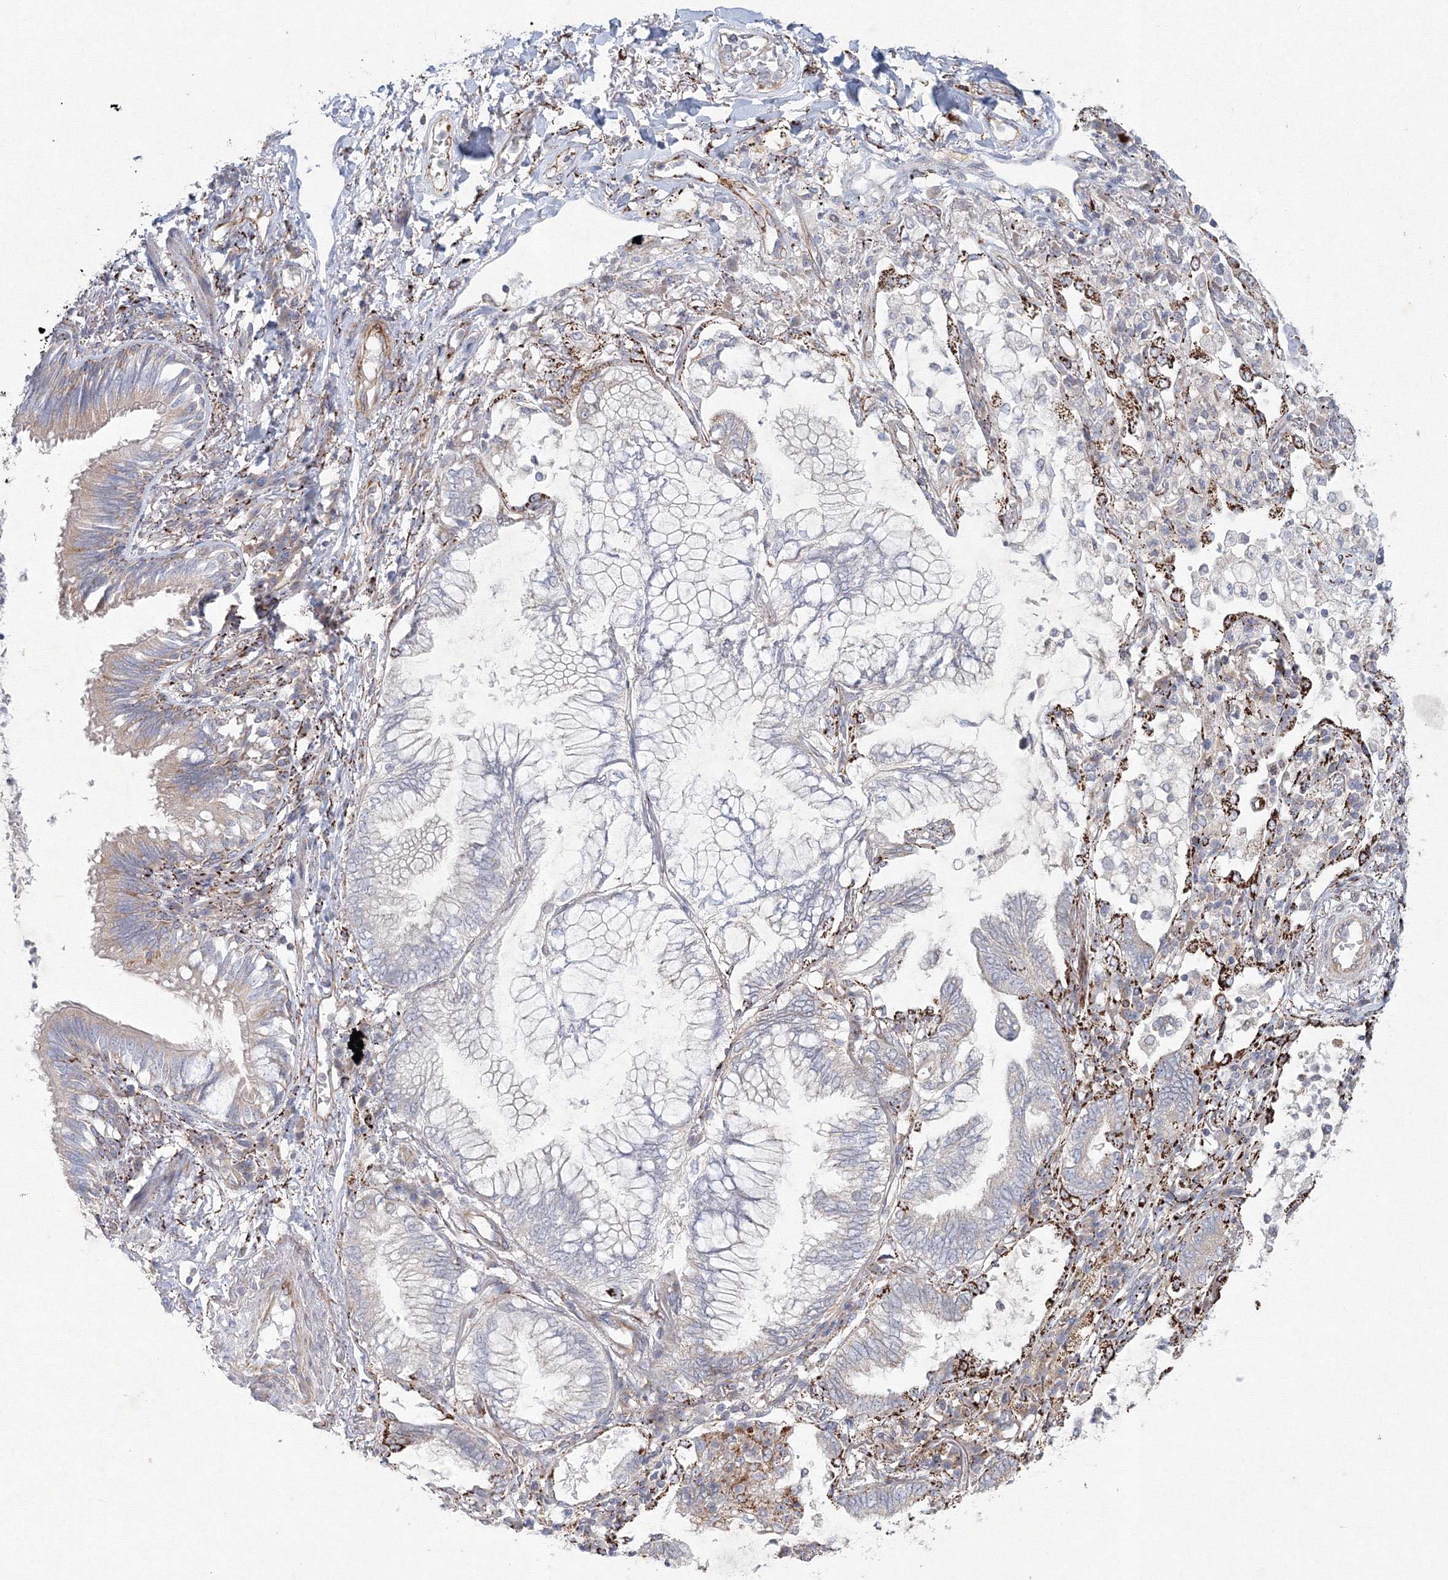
{"staining": {"intensity": "negative", "quantity": "none", "location": "none"}, "tissue": "lung cancer", "cell_type": "Tumor cells", "image_type": "cancer", "snomed": [{"axis": "morphology", "description": "Adenocarcinoma, NOS"}, {"axis": "topography", "description": "Lung"}], "caption": "Immunohistochemistry histopathology image of neoplastic tissue: lung cancer (adenocarcinoma) stained with DAB exhibits no significant protein staining in tumor cells.", "gene": "WDR49", "patient": {"sex": "female", "age": 70}}